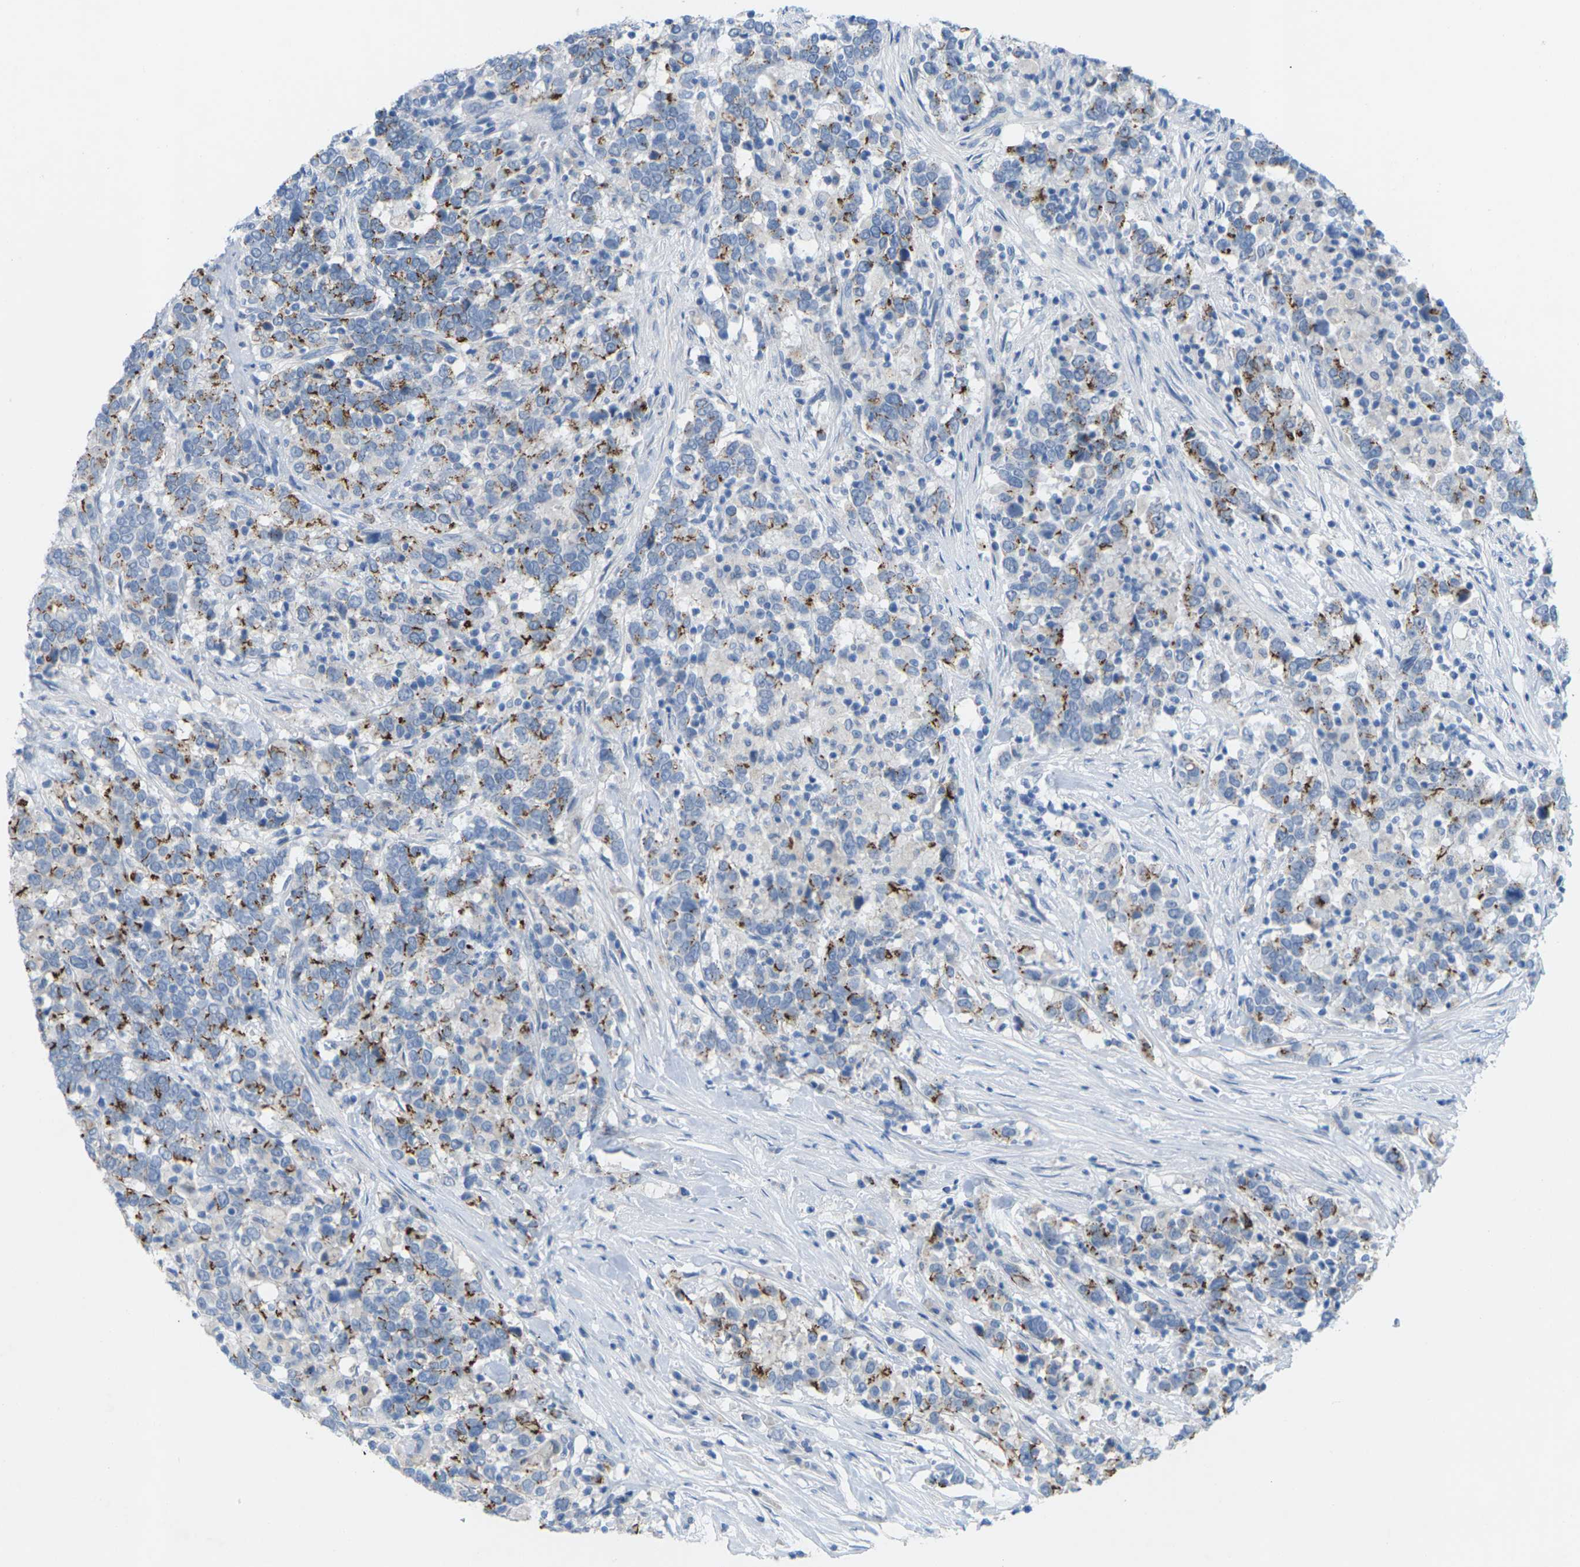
{"staining": {"intensity": "moderate", "quantity": "25%-75%", "location": "cytoplasmic/membranous"}, "tissue": "urothelial cancer", "cell_type": "Tumor cells", "image_type": "cancer", "snomed": [{"axis": "morphology", "description": "Urothelial carcinoma, High grade"}, {"axis": "topography", "description": "Urinary bladder"}], "caption": "Urothelial carcinoma (high-grade) was stained to show a protein in brown. There is medium levels of moderate cytoplasmic/membranous staining in approximately 25%-75% of tumor cells.", "gene": "CLDN3", "patient": {"sex": "male", "age": 61}}